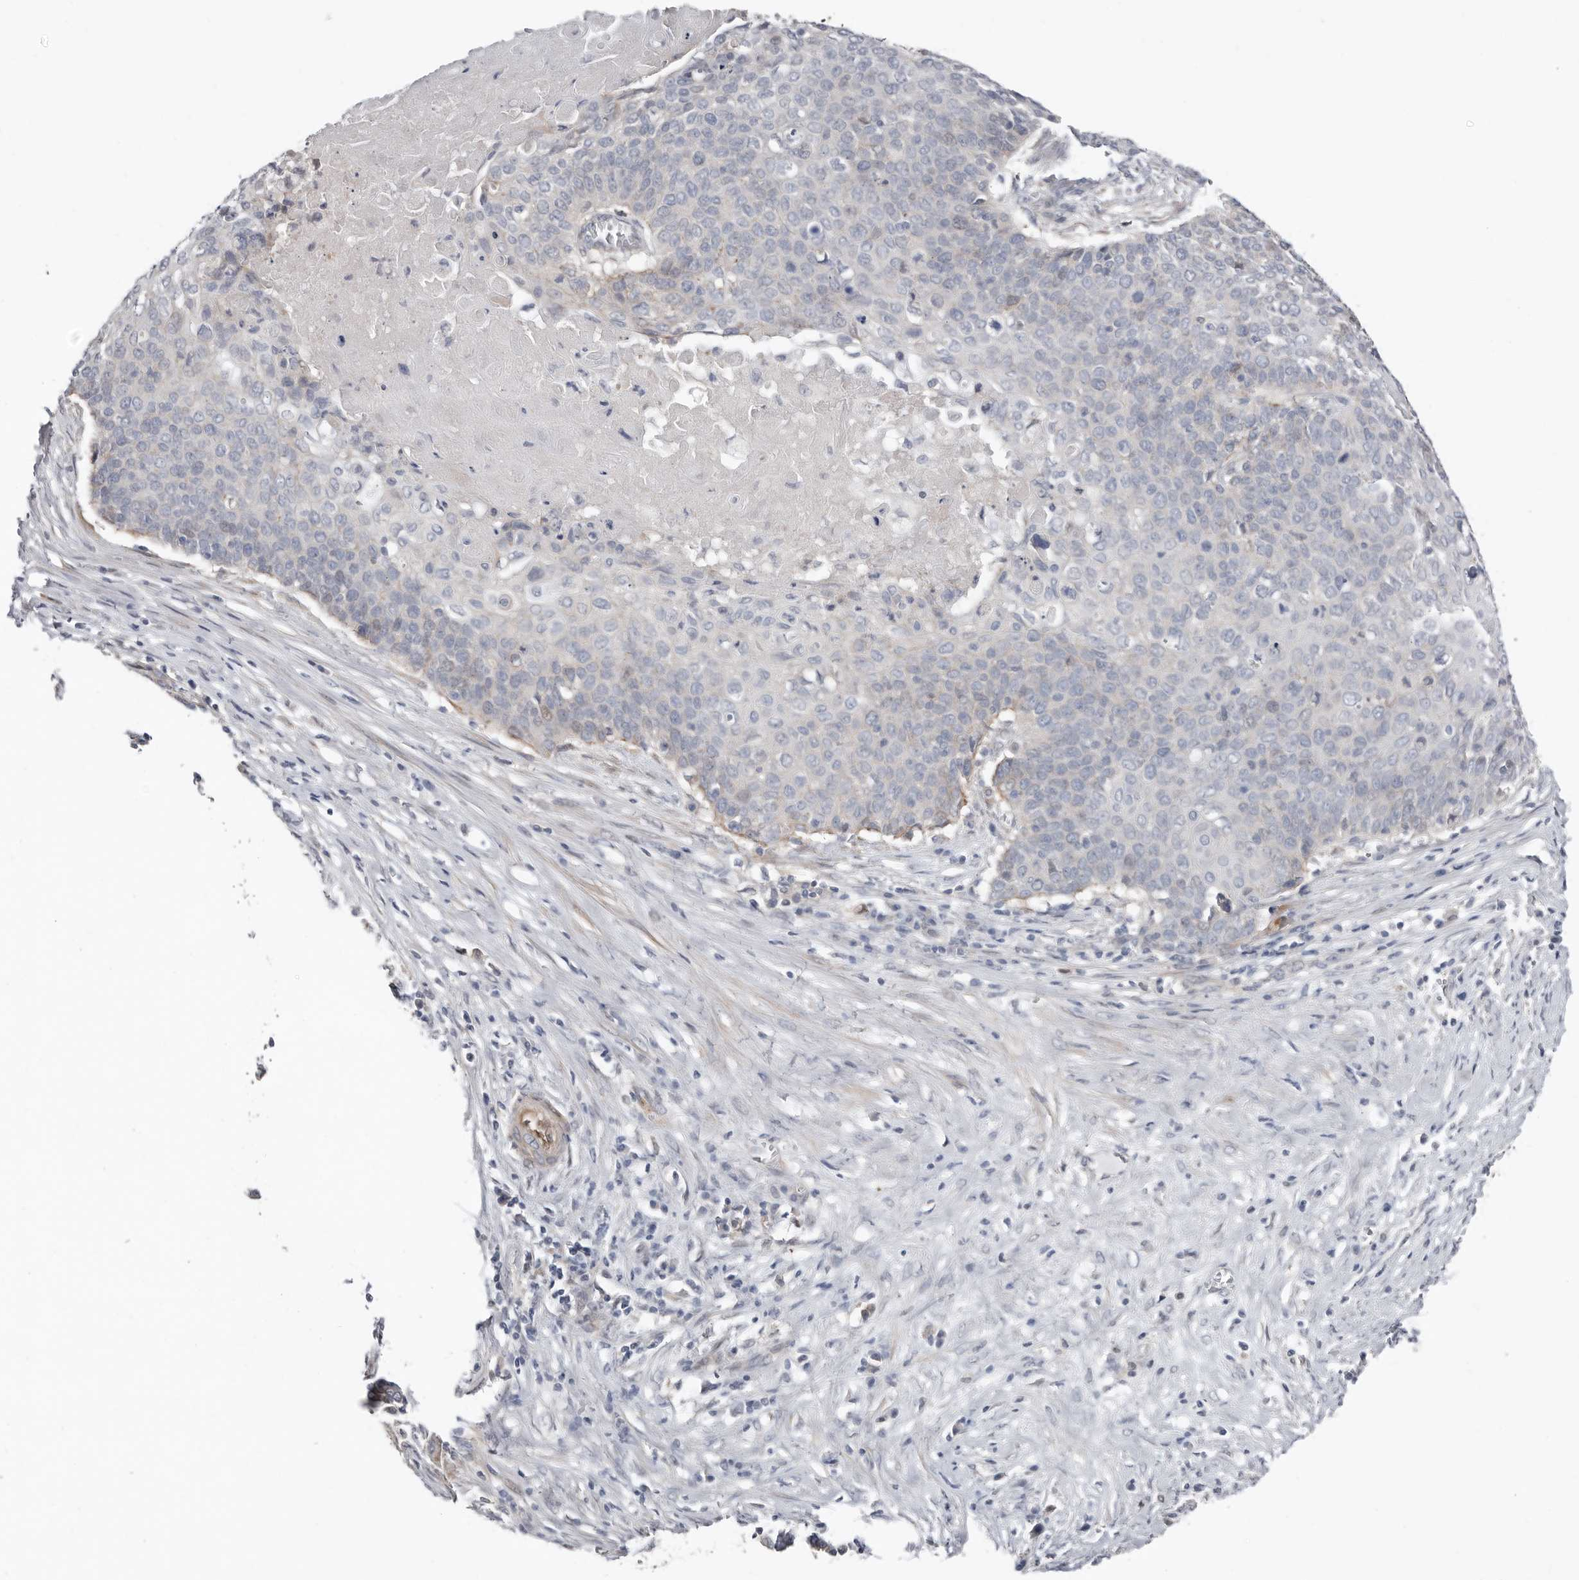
{"staining": {"intensity": "weak", "quantity": "<25%", "location": "cytoplasmic/membranous"}, "tissue": "cervical cancer", "cell_type": "Tumor cells", "image_type": "cancer", "snomed": [{"axis": "morphology", "description": "Squamous cell carcinoma, NOS"}, {"axis": "topography", "description": "Cervix"}], "caption": "Immunohistochemistry photomicrograph of neoplastic tissue: human cervical cancer (squamous cell carcinoma) stained with DAB demonstrates no significant protein staining in tumor cells. (DAB immunohistochemistry (IHC), high magnification).", "gene": "ASRGL1", "patient": {"sex": "female", "age": 39}}